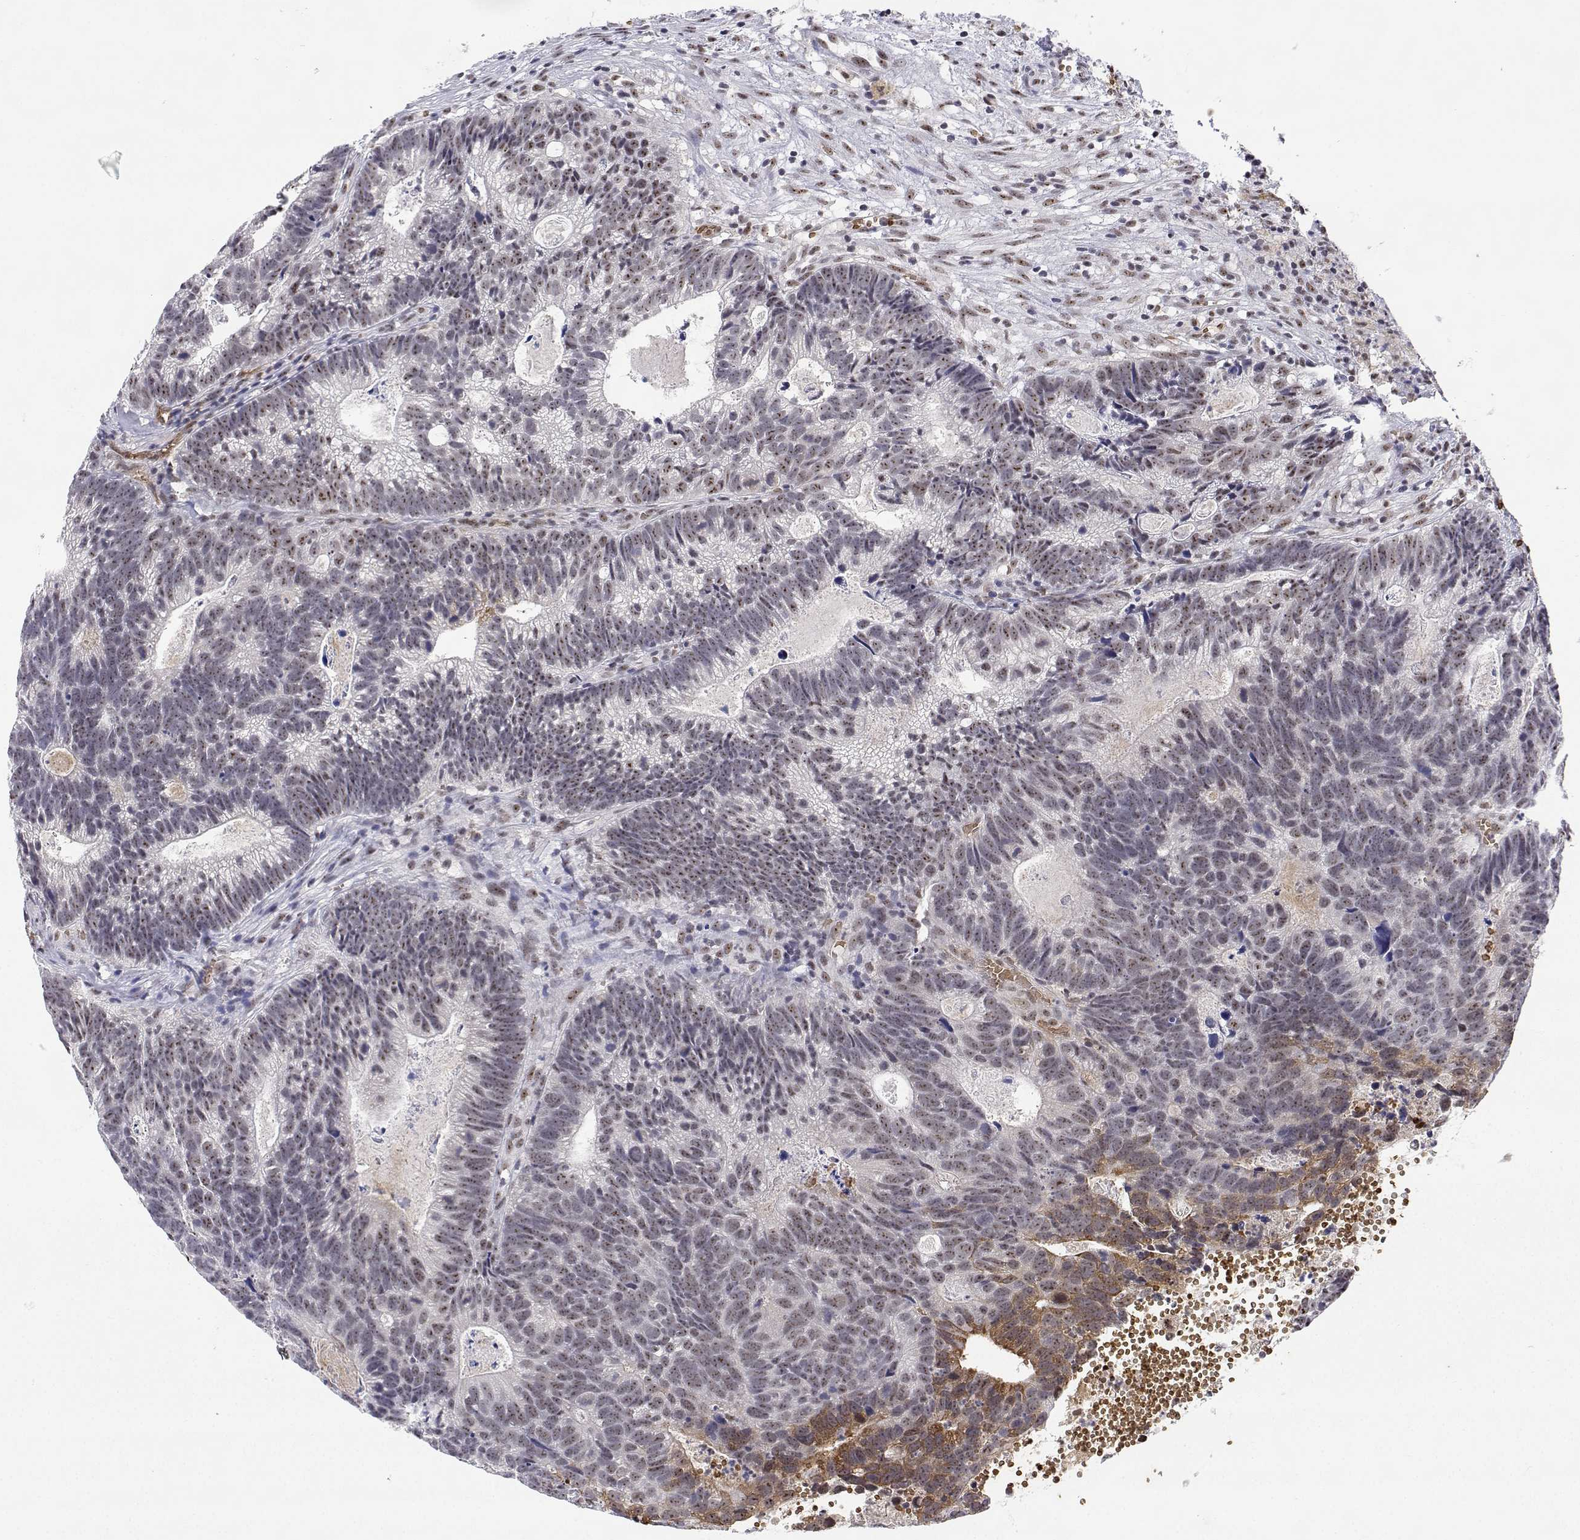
{"staining": {"intensity": "moderate", "quantity": "25%-75%", "location": "nuclear"}, "tissue": "head and neck cancer", "cell_type": "Tumor cells", "image_type": "cancer", "snomed": [{"axis": "morphology", "description": "Adenocarcinoma, NOS"}, {"axis": "topography", "description": "Head-Neck"}], "caption": "Tumor cells display medium levels of moderate nuclear positivity in approximately 25%-75% of cells in human adenocarcinoma (head and neck).", "gene": "ADAR", "patient": {"sex": "male", "age": 62}}